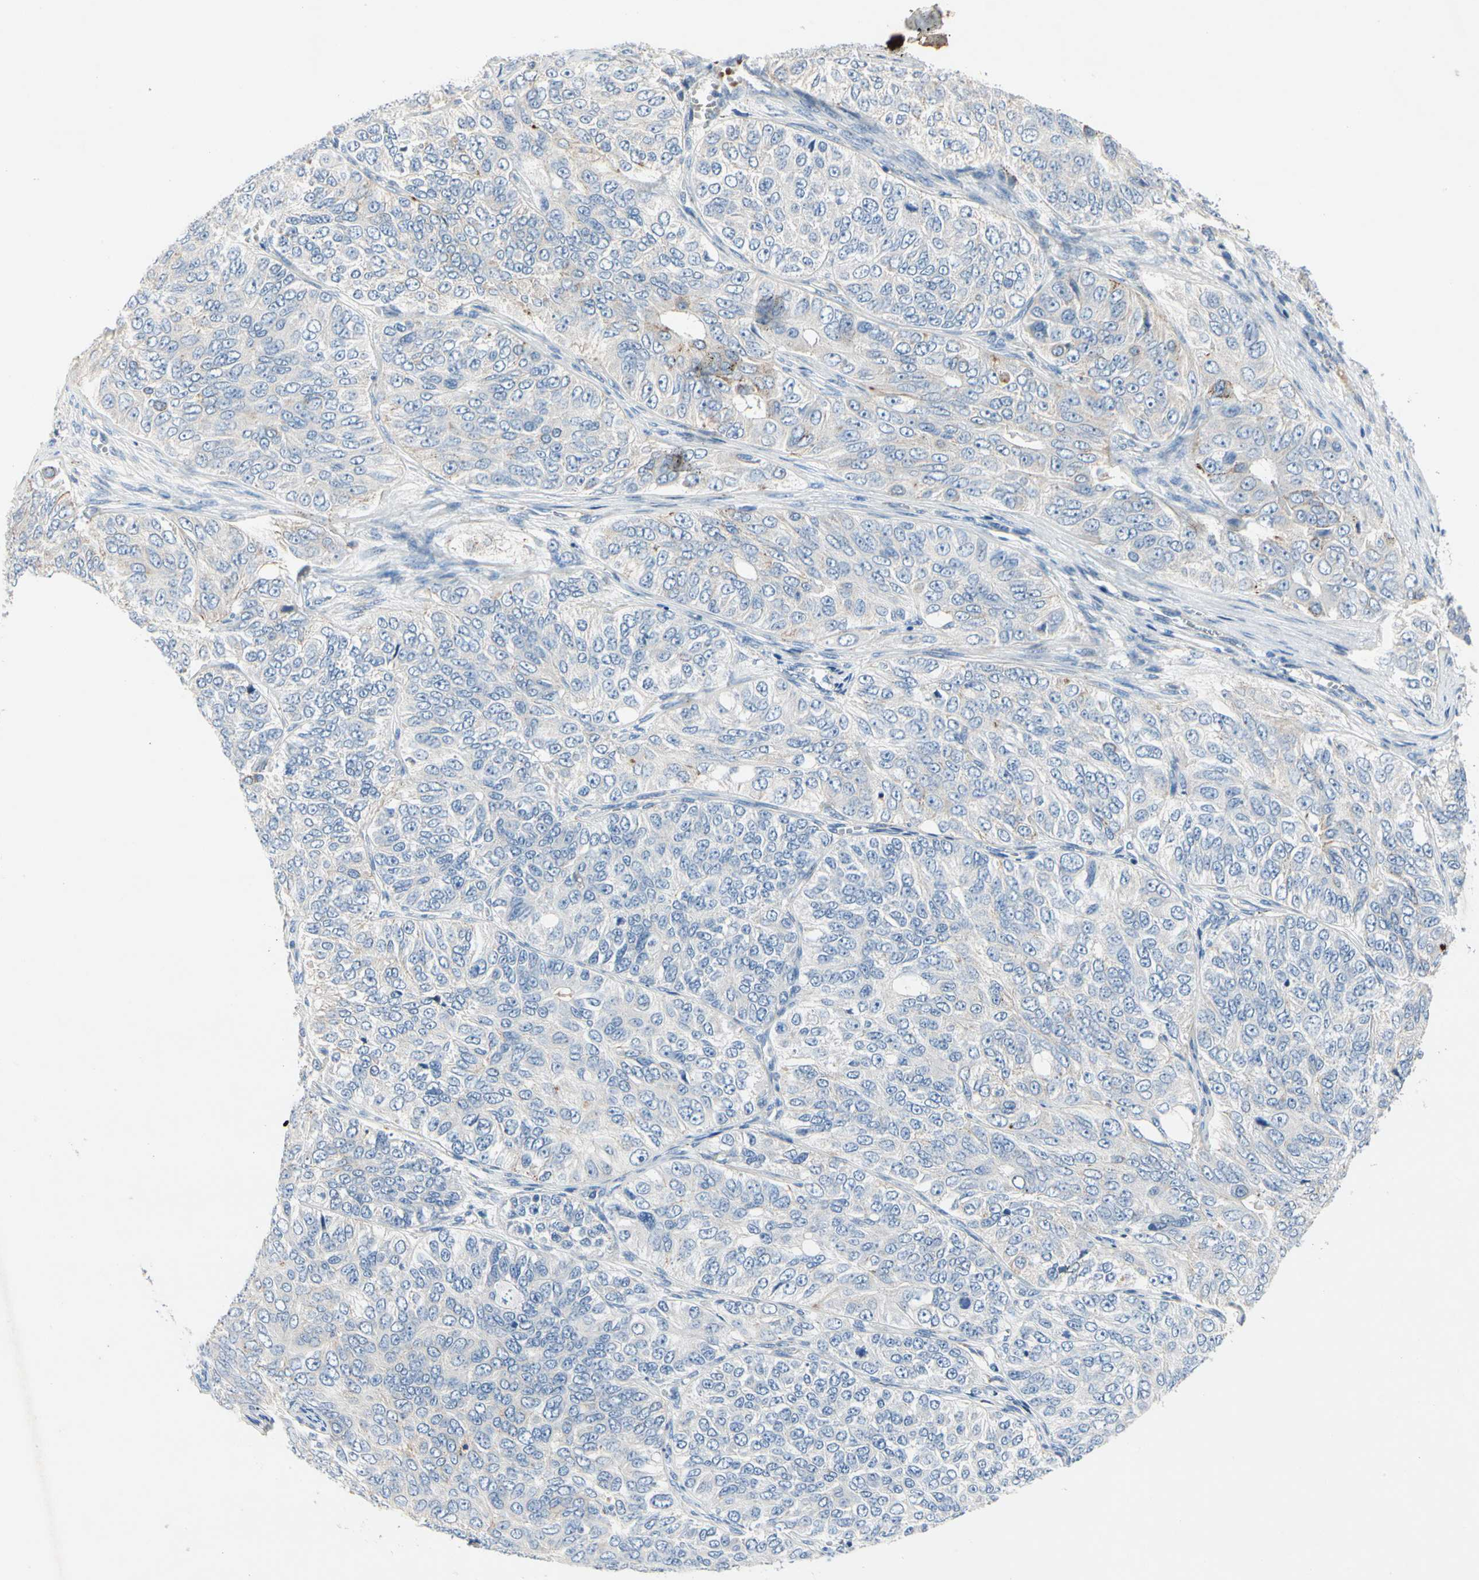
{"staining": {"intensity": "weak", "quantity": "<25%", "location": "cytoplasmic/membranous"}, "tissue": "ovarian cancer", "cell_type": "Tumor cells", "image_type": "cancer", "snomed": [{"axis": "morphology", "description": "Carcinoma, endometroid"}, {"axis": "topography", "description": "Ovary"}], "caption": "This micrograph is of ovarian endometroid carcinoma stained with IHC to label a protein in brown with the nuclei are counter-stained blue. There is no staining in tumor cells.", "gene": "RETSAT", "patient": {"sex": "female", "age": 51}}